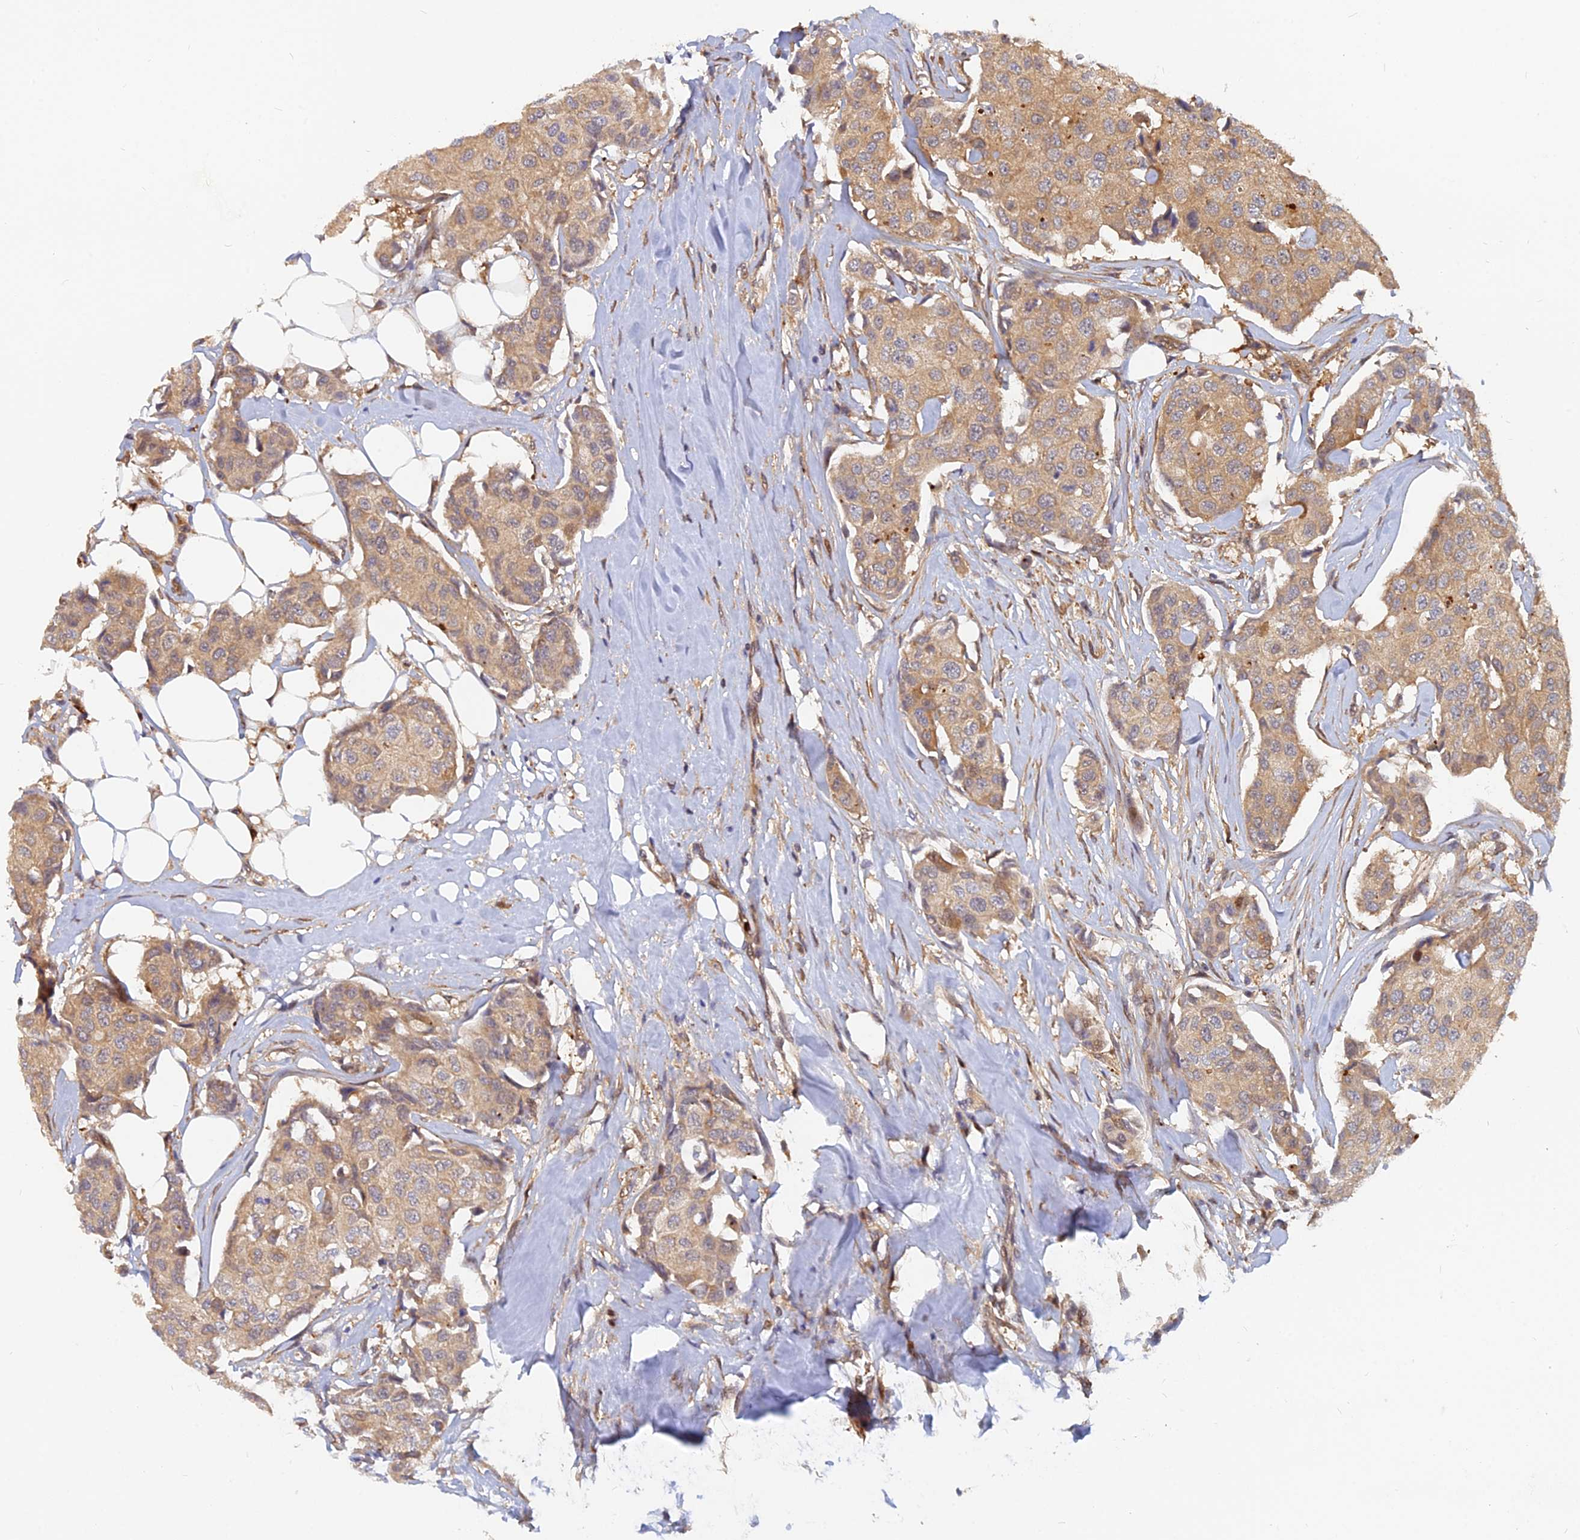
{"staining": {"intensity": "weak", "quantity": ">75%", "location": "cytoplasmic/membranous"}, "tissue": "breast cancer", "cell_type": "Tumor cells", "image_type": "cancer", "snomed": [{"axis": "morphology", "description": "Duct carcinoma"}, {"axis": "topography", "description": "Breast"}], "caption": "Immunohistochemistry (IHC) staining of breast infiltrating ductal carcinoma, which exhibits low levels of weak cytoplasmic/membranous positivity in about >75% of tumor cells indicating weak cytoplasmic/membranous protein staining. The staining was performed using DAB (brown) for protein detection and nuclei were counterstained in hematoxylin (blue).", "gene": "ARL2BP", "patient": {"sex": "female", "age": 80}}